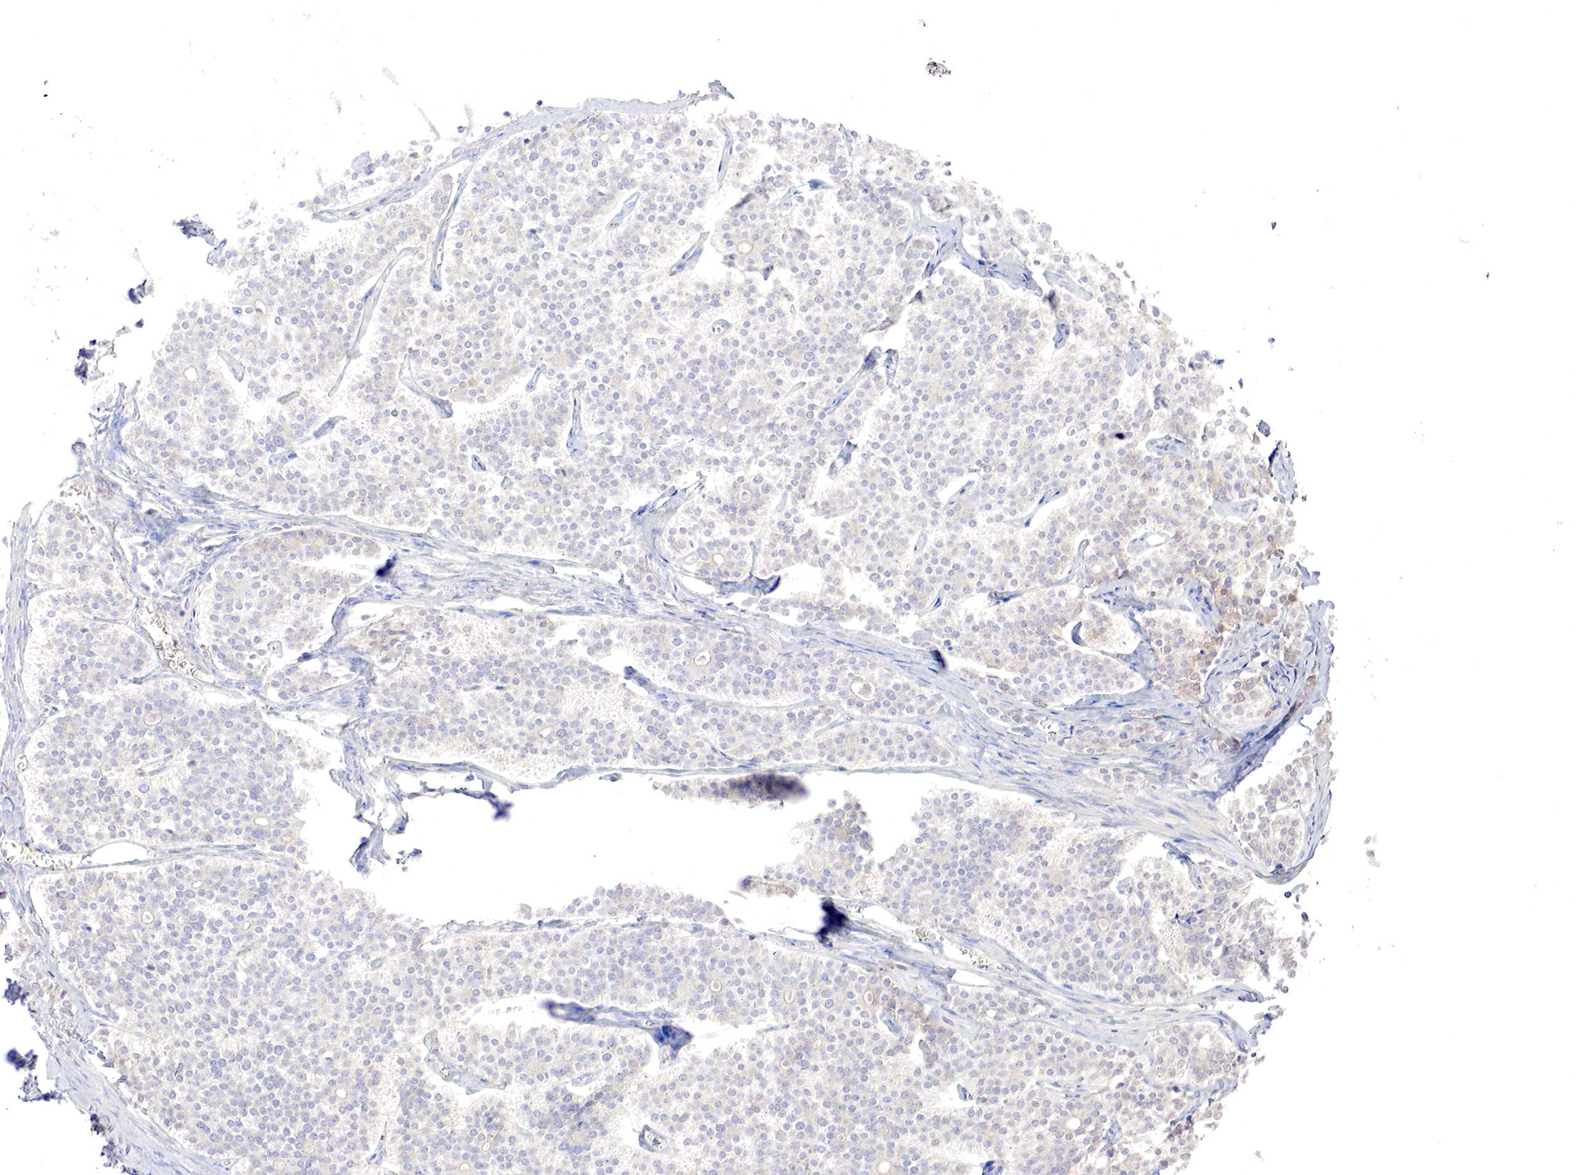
{"staining": {"intensity": "weak", "quantity": "25%-75%", "location": "cytoplasmic/membranous"}, "tissue": "carcinoid", "cell_type": "Tumor cells", "image_type": "cancer", "snomed": [{"axis": "morphology", "description": "Carcinoid, malignant, NOS"}, {"axis": "topography", "description": "Small intestine"}], "caption": "A brown stain highlights weak cytoplasmic/membranous positivity of a protein in carcinoid tumor cells. Ihc stains the protein in brown and the nuclei are stained blue.", "gene": "GATA1", "patient": {"sex": "male", "age": 63}}